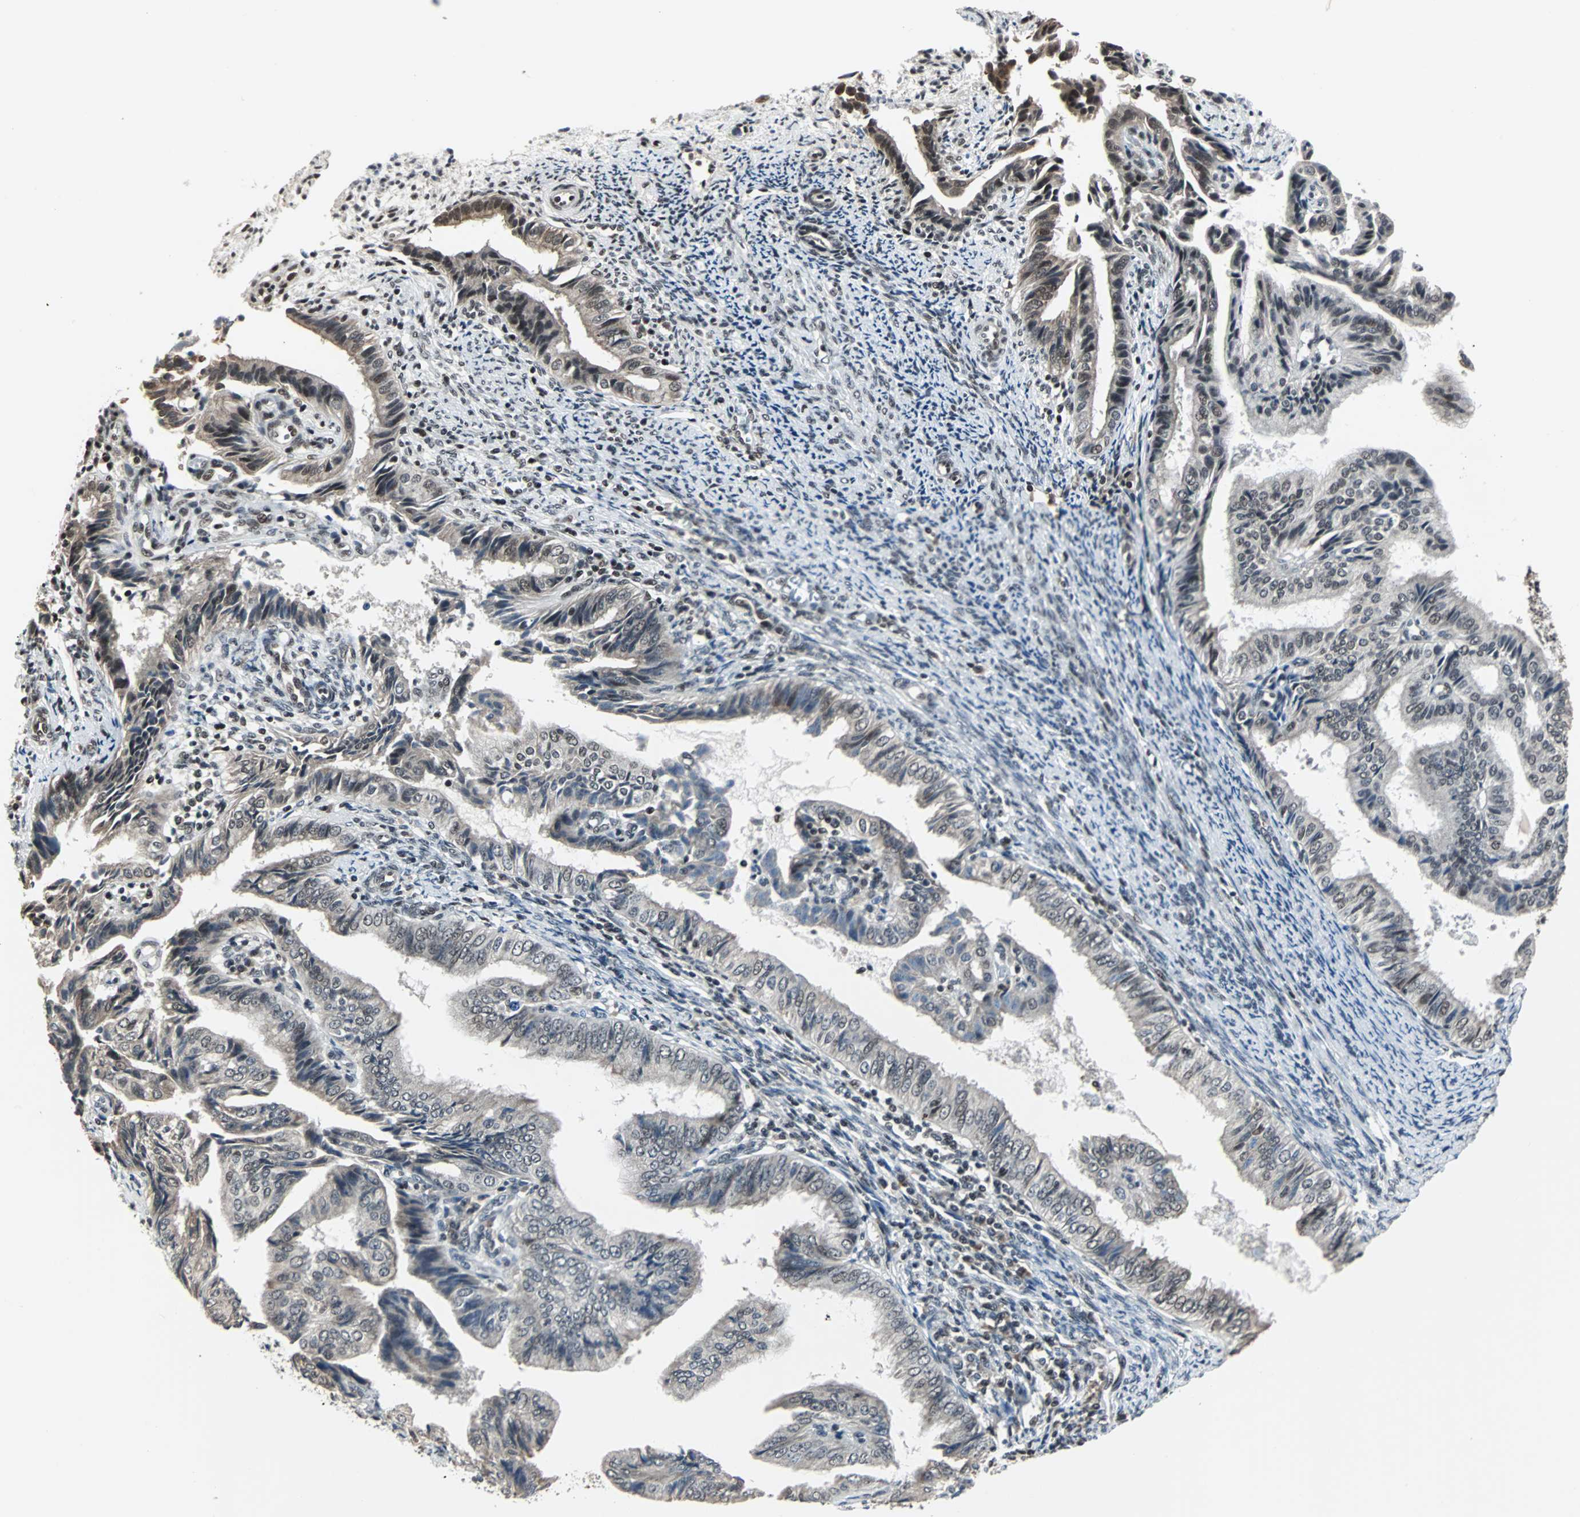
{"staining": {"intensity": "moderate", "quantity": "<25%", "location": "cytoplasmic/membranous,nuclear"}, "tissue": "endometrial cancer", "cell_type": "Tumor cells", "image_type": "cancer", "snomed": [{"axis": "morphology", "description": "Adenocarcinoma, NOS"}, {"axis": "topography", "description": "Endometrium"}], "caption": "Endometrial cancer stained with a protein marker exhibits moderate staining in tumor cells.", "gene": "TERF2IP", "patient": {"sex": "female", "age": 58}}